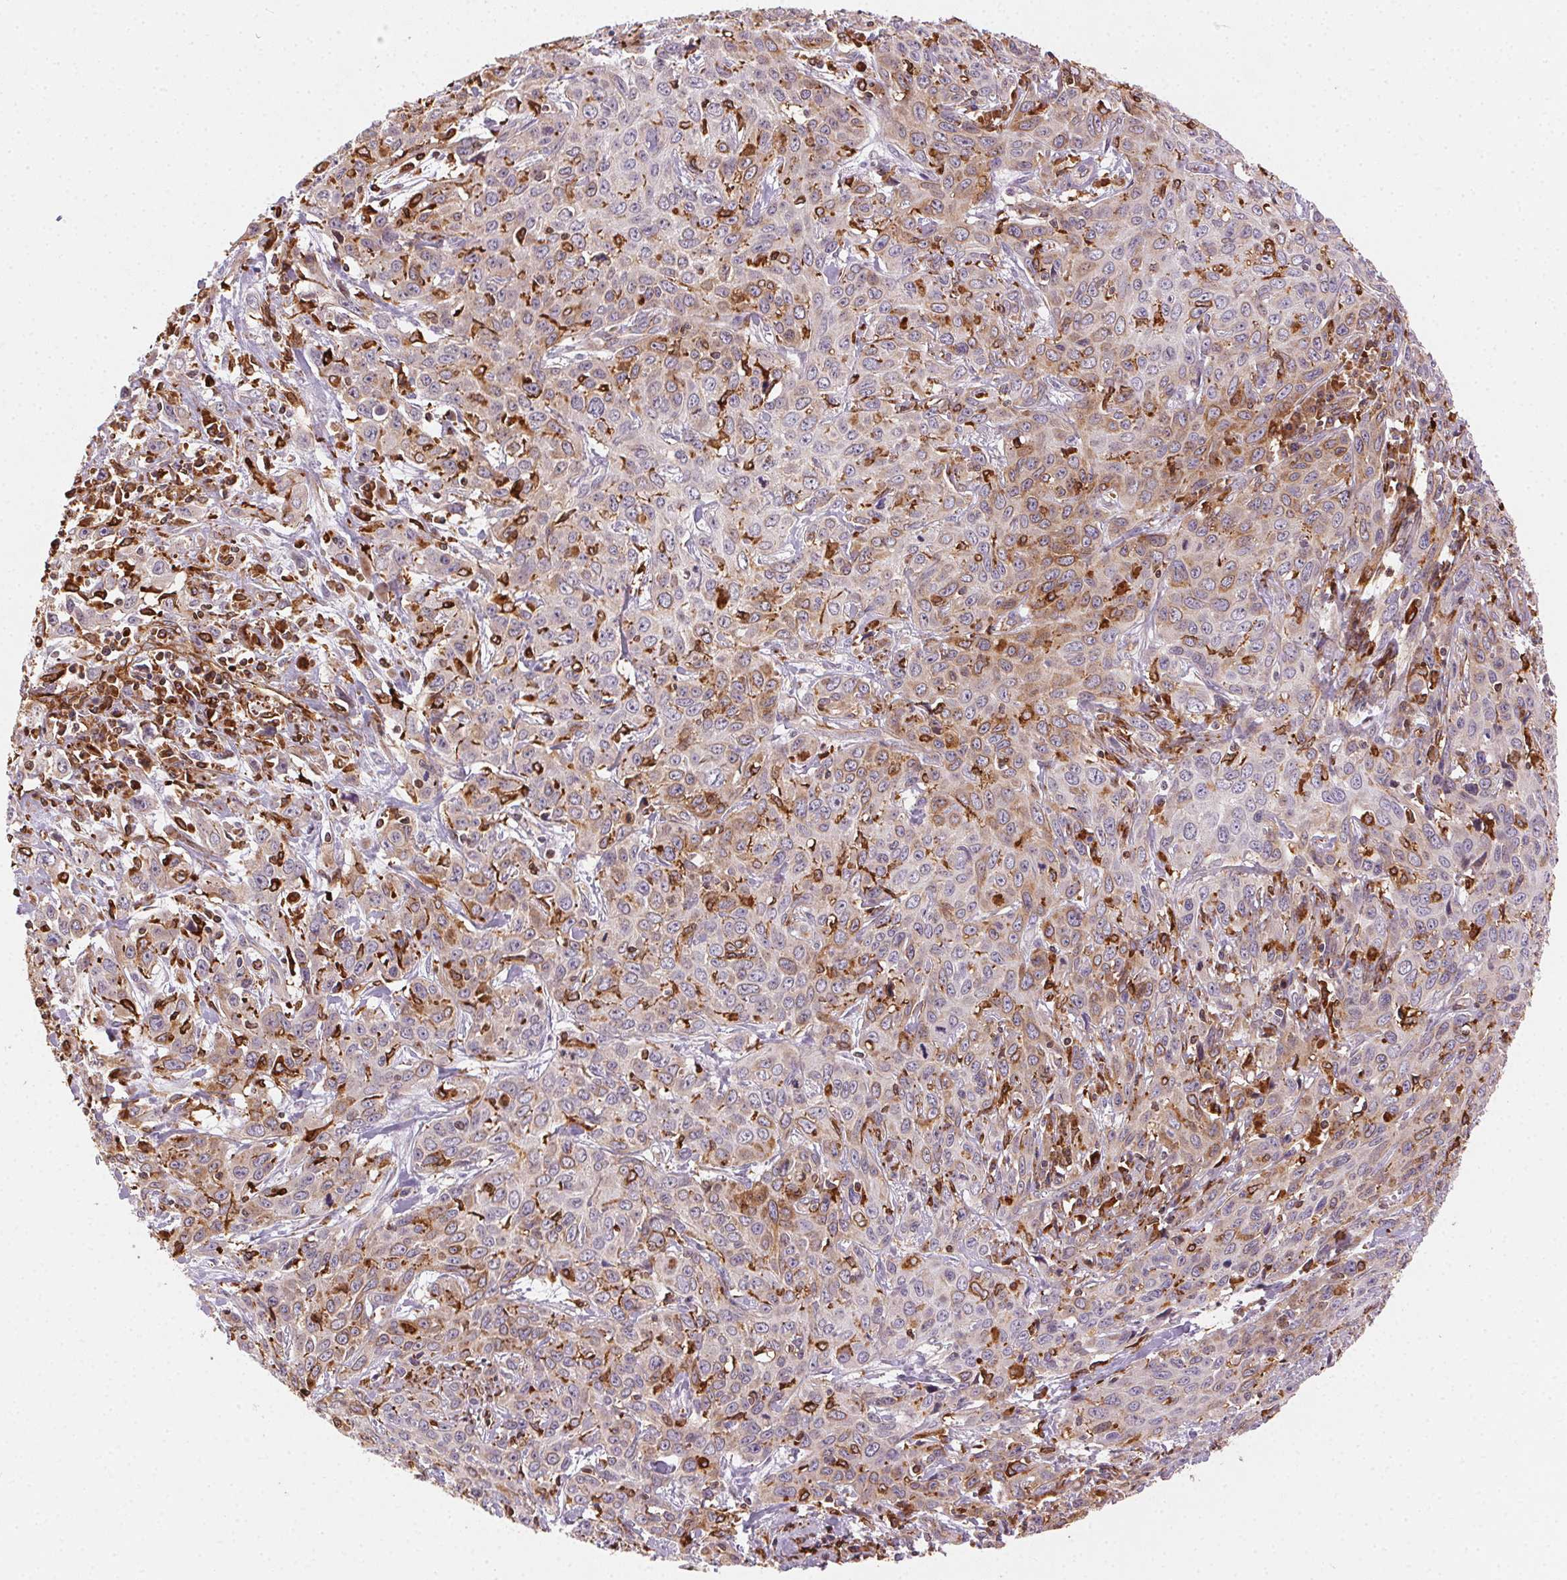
{"staining": {"intensity": "weak", "quantity": "25%-75%", "location": "cytoplasmic/membranous"}, "tissue": "cervical cancer", "cell_type": "Tumor cells", "image_type": "cancer", "snomed": [{"axis": "morphology", "description": "Squamous cell carcinoma, NOS"}, {"axis": "topography", "description": "Cervix"}], "caption": "Human cervical cancer (squamous cell carcinoma) stained with a protein marker exhibits weak staining in tumor cells.", "gene": "RNASET2", "patient": {"sex": "female", "age": 38}}